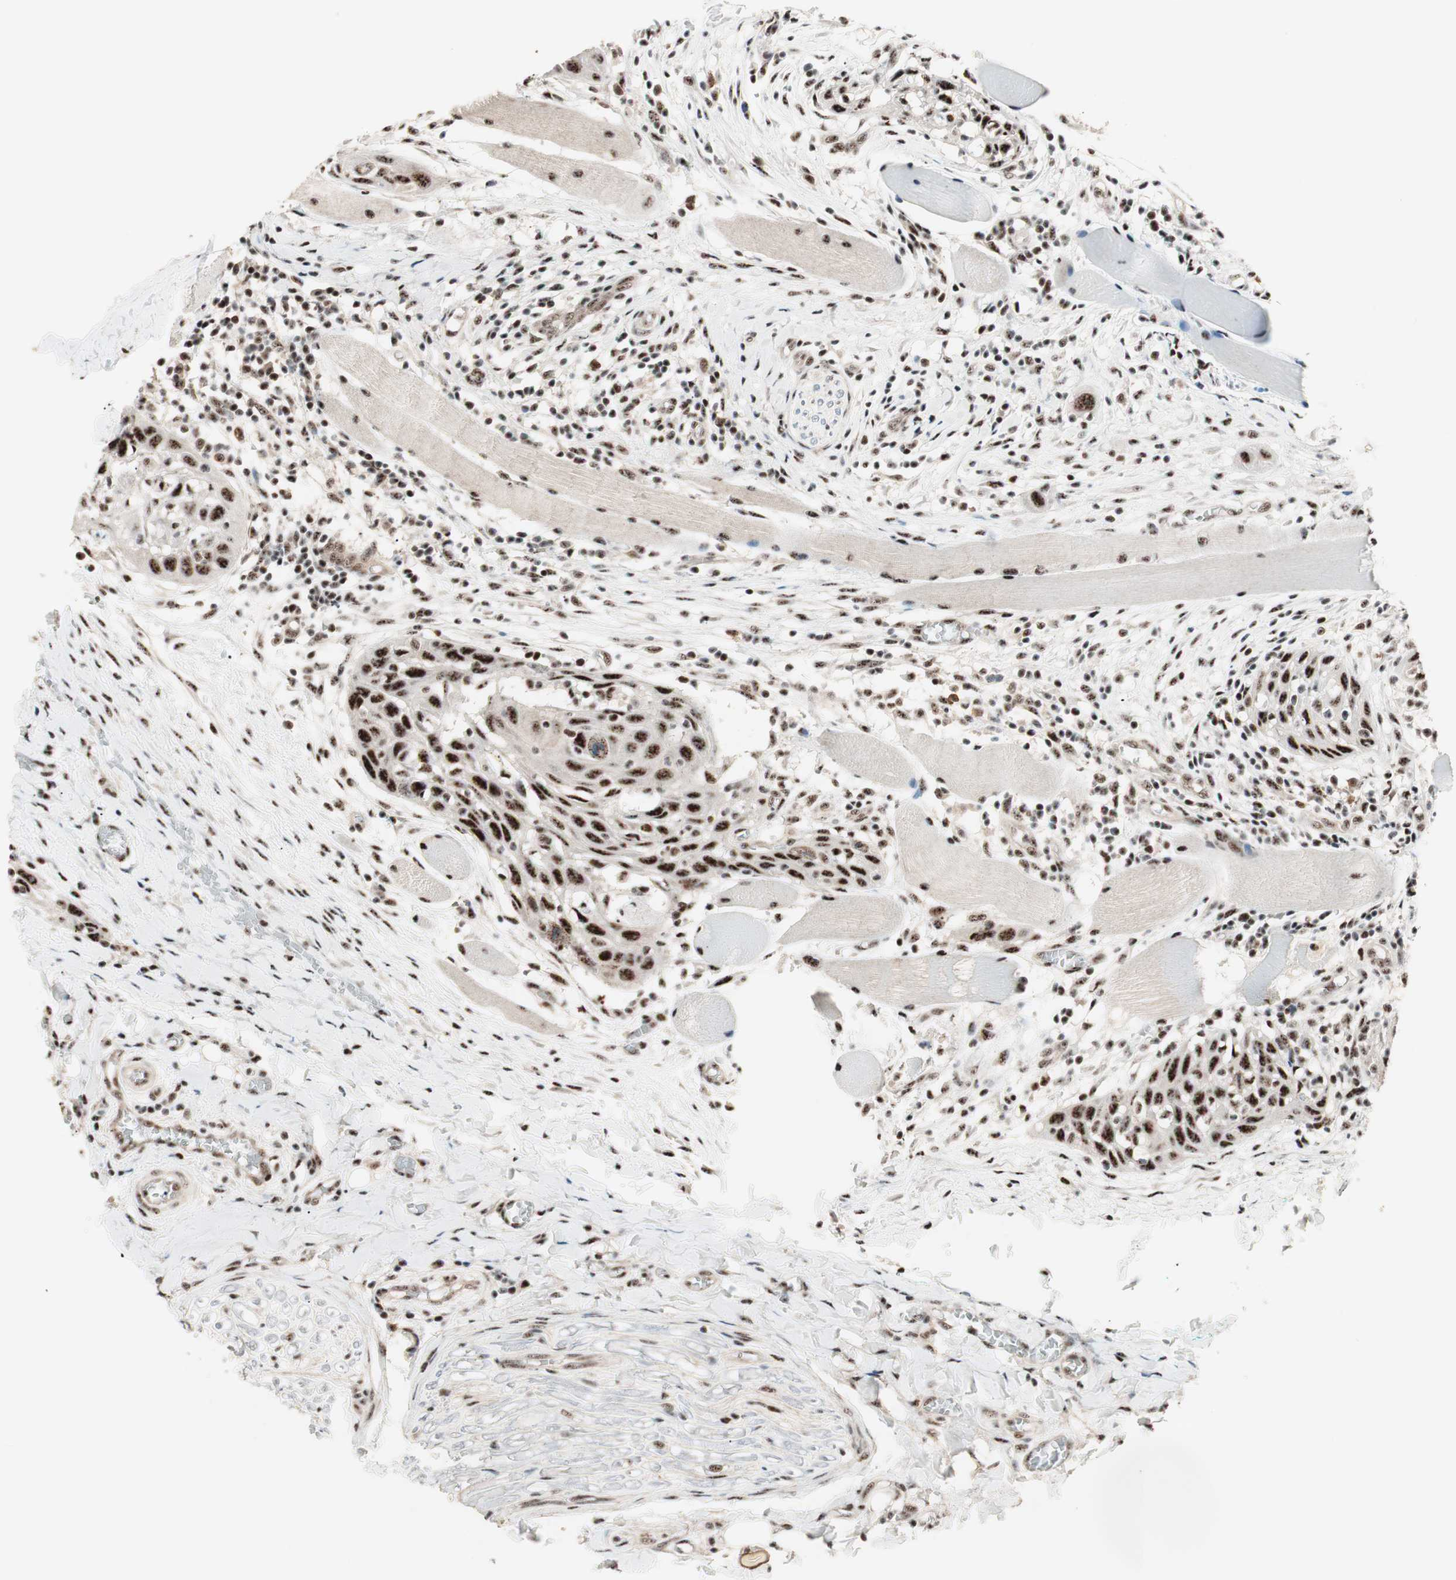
{"staining": {"intensity": "strong", "quantity": ">75%", "location": "nuclear"}, "tissue": "head and neck cancer", "cell_type": "Tumor cells", "image_type": "cancer", "snomed": [{"axis": "morphology", "description": "Normal tissue, NOS"}, {"axis": "morphology", "description": "Squamous cell carcinoma, NOS"}, {"axis": "topography", "description": "Oral tissue"}, {"axis": "topography", "description": "Head-Neck"}], "caption": "Human squamous cell carcinoma (head and neck) stained with a brown dye exhibits strong nuclear positive staining in about >75% of tumor cells.", "gene": "NR5A2", "patient": {"sex": "female", "age": 50}}